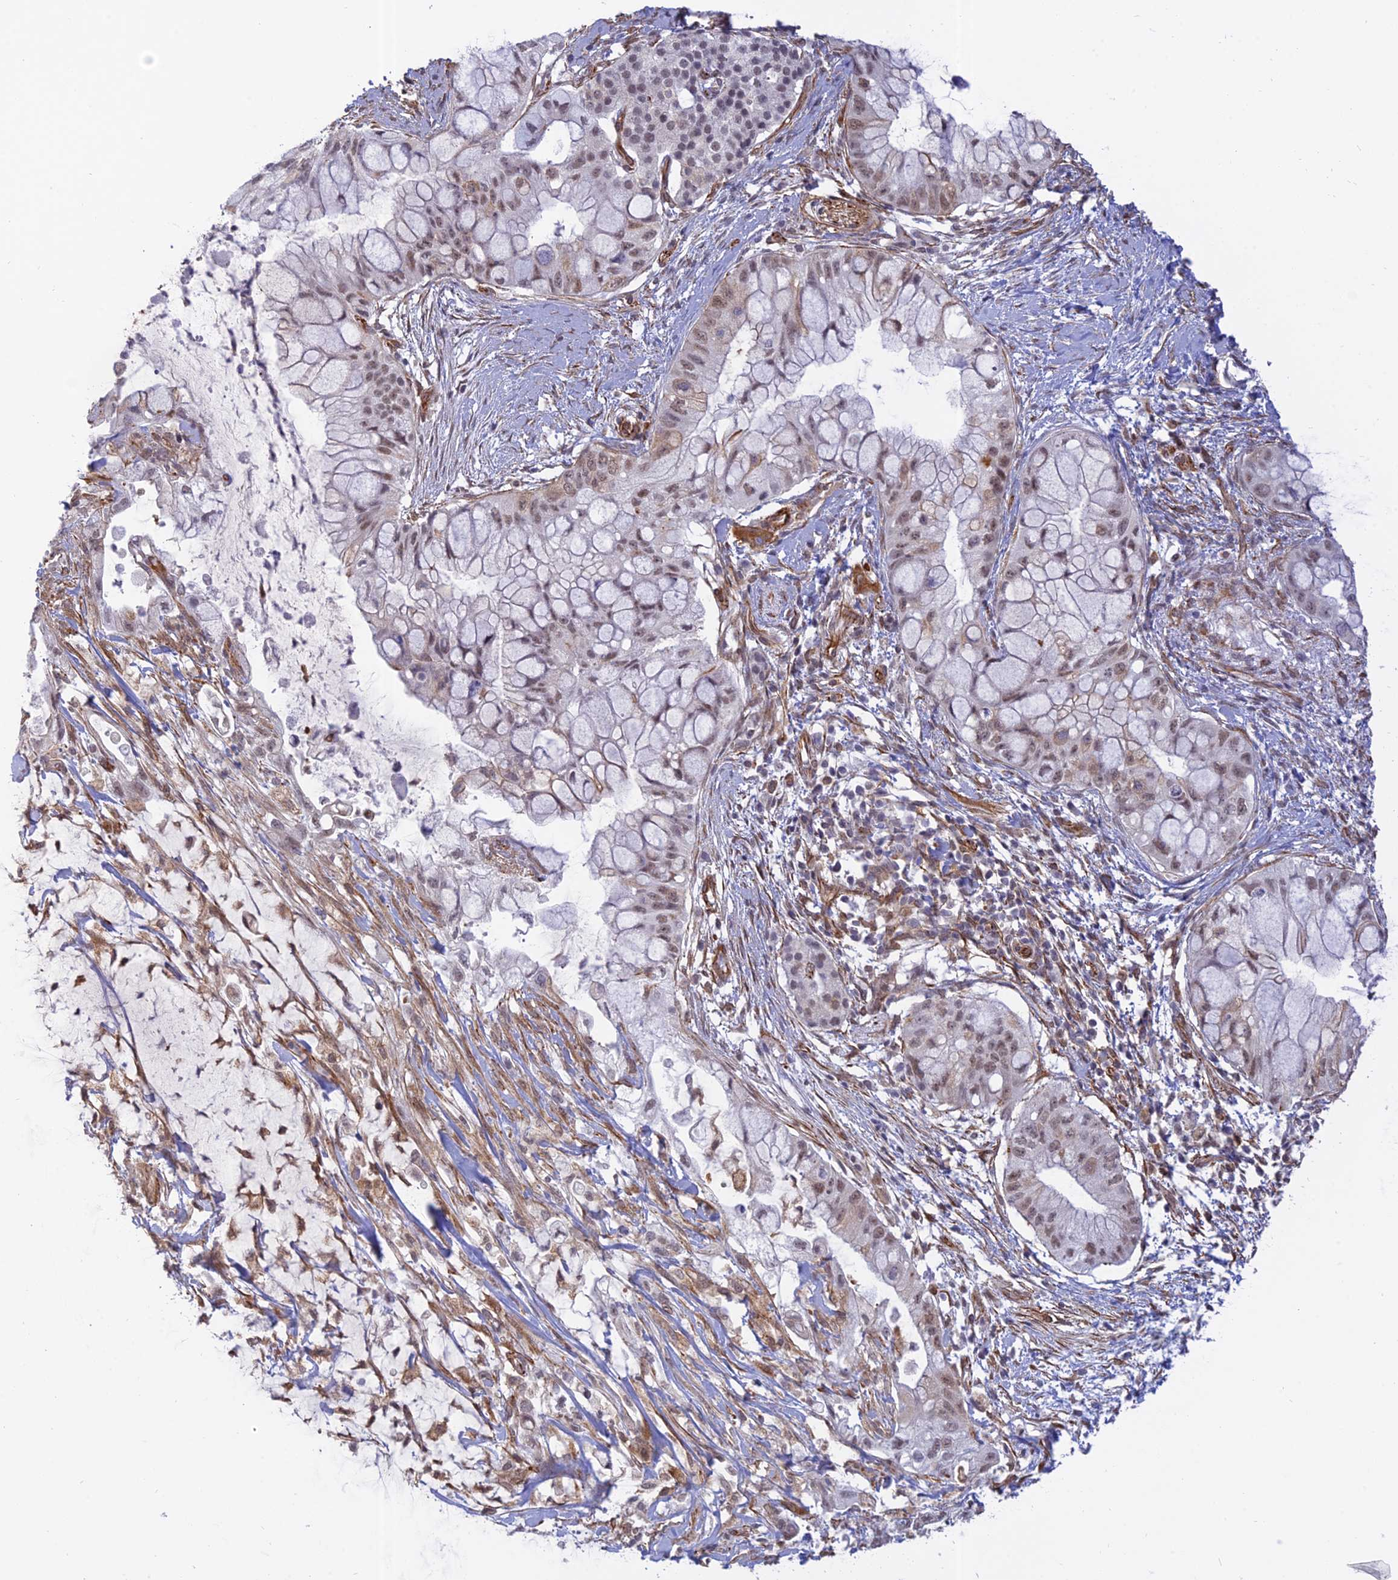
{"staining": {"intensity": "moderate", "quantity": "25%-75%", "location": "nuclear"}, "tissue": "pancreatic cancer", "cell_type": "Tumor cells", "image_type": "cancer", "snomed": [{"axis": "morphology", "description": "Adenocarcinoma, NOS"}, {"axis": "topography", "description": "Pancreas"}], "caption": "Immunohistochemical staining of pancreatic adenocarcinoma demonstrates medium levels of moderate nuclear protein expression in approximately 25%-75% of tumor cells.", "gene": "PAGR1", "patient": {"sex": "male", "age": 48}}